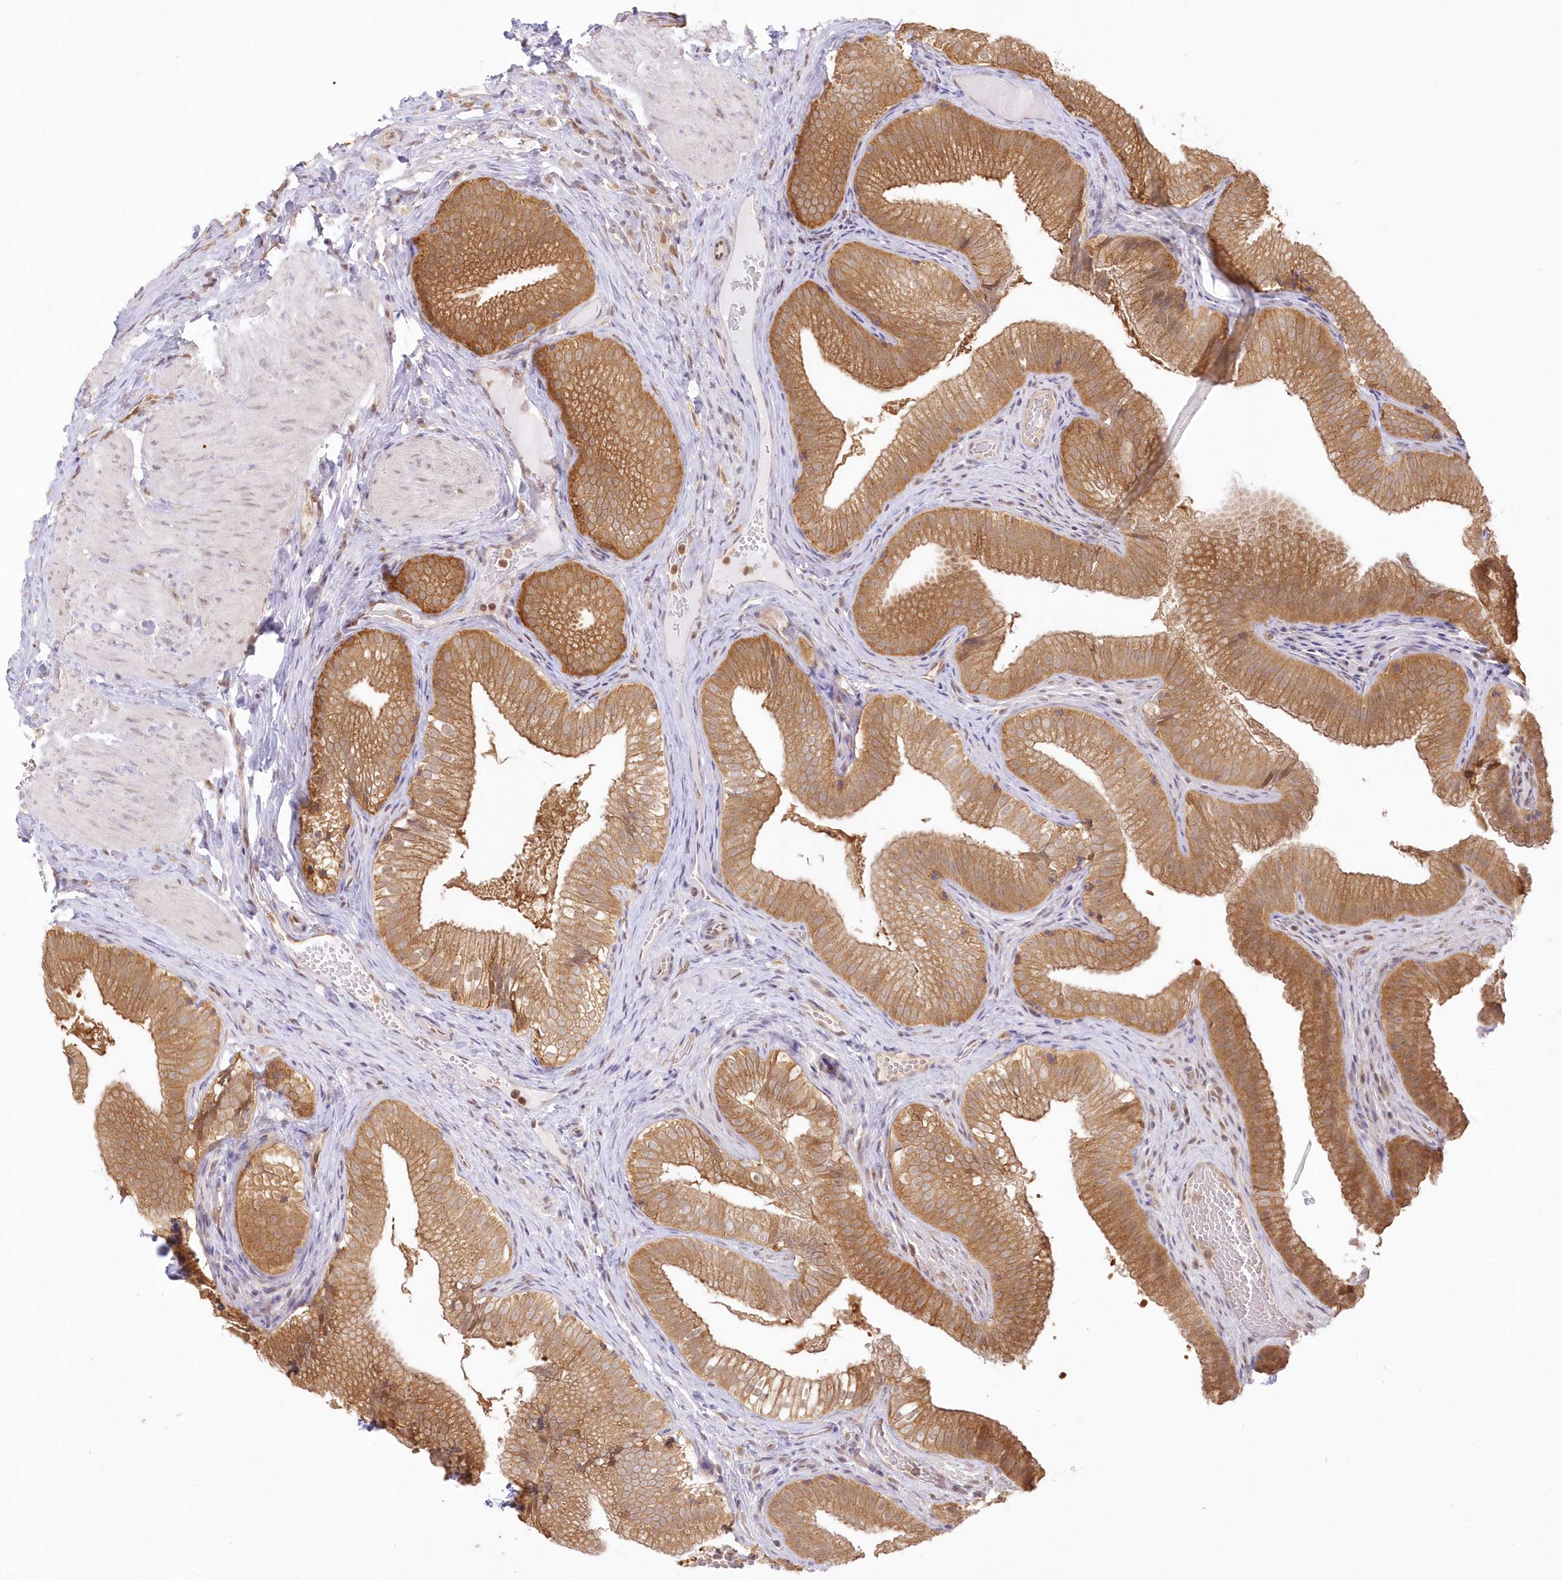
{"staining": {"intensity": "moderate", "quantity": ">75%", "location": "cytoplasmic/membranous"}, "tissue": "gallbladder", "cell_type": "Glandular cells", "image_type": "normal", "snomed": [{"axis": "morphology", "description": "Normal tissue, NOS"}, {"axis": "topography", "description": "Gallbladder"}], "caption": "This histopathology image reveals immunohistochemistry (IHC) staining of benign human gallbladder, with medium moderate cytoplasmic/membranous expression in about >75% of glandular cells.", "gene": "RNPEP", "patient": {"sex": "female", "age": 30}}